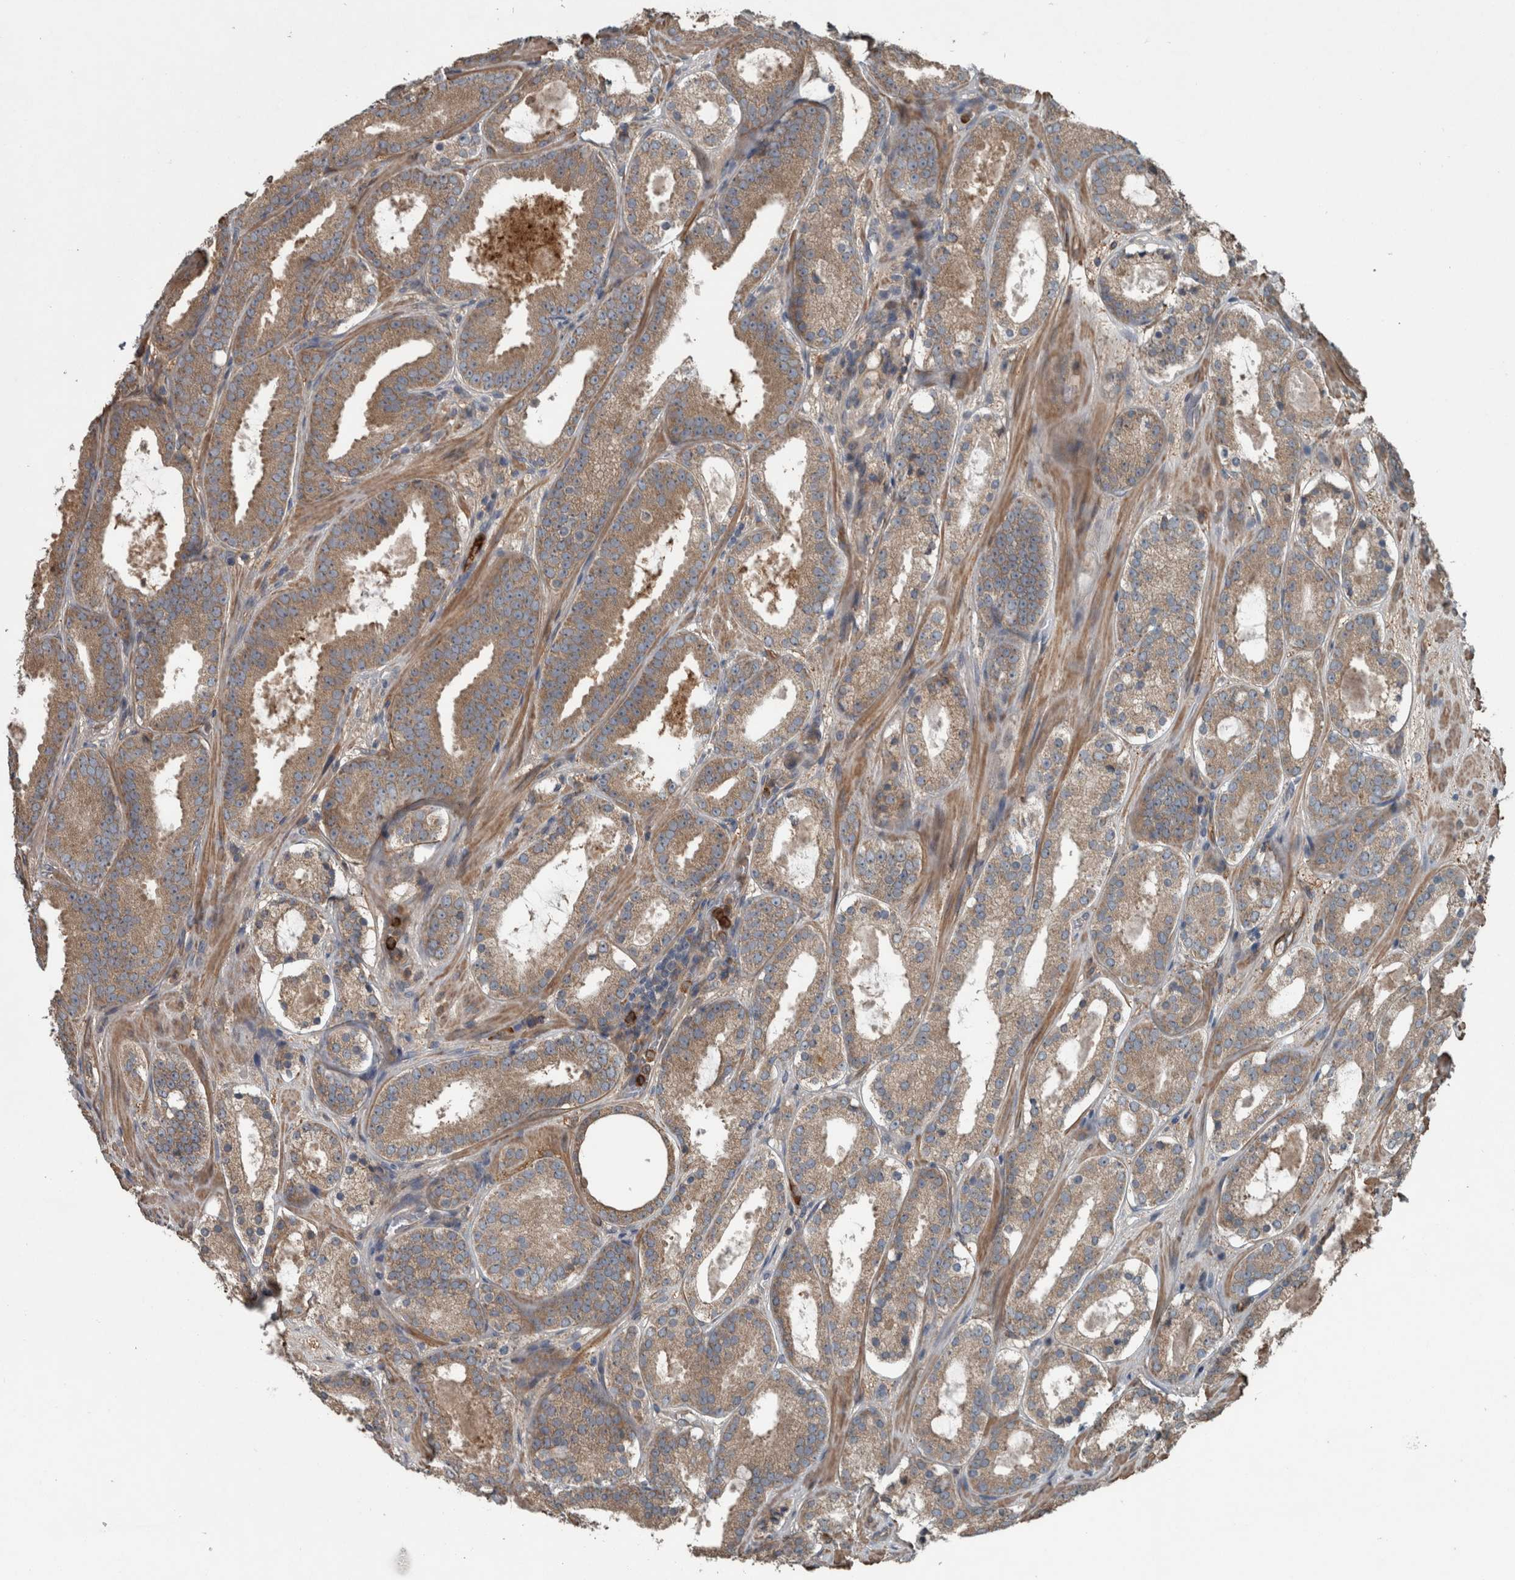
{"staining": {"intensity": "moderate", "quantity": ">75%", "location": "cytoplasmic/membranous"}, "tissue": "prostate cancer", "cell_type": "Tumor cells", "image_type": "cancer", "snomed": [{"axis": "morphology", "description": "Adenocarcinoma, Low grade"}, {"axis": "topography", "description": "Prostate"}], "caption": "Protein staining of adenocarcinoma (low-grade) (prostate) tissue shows moderate cytoplasmic/membranous staining in about >75% of tumor cells. The staining was performed using DAB to visualize the protein expression in brown, while the nuclei were stained in blue with hematoxylin (Magnification: 20x).", "gene": "EXOC8", "patient": {"sex": "male", "age": 69}}